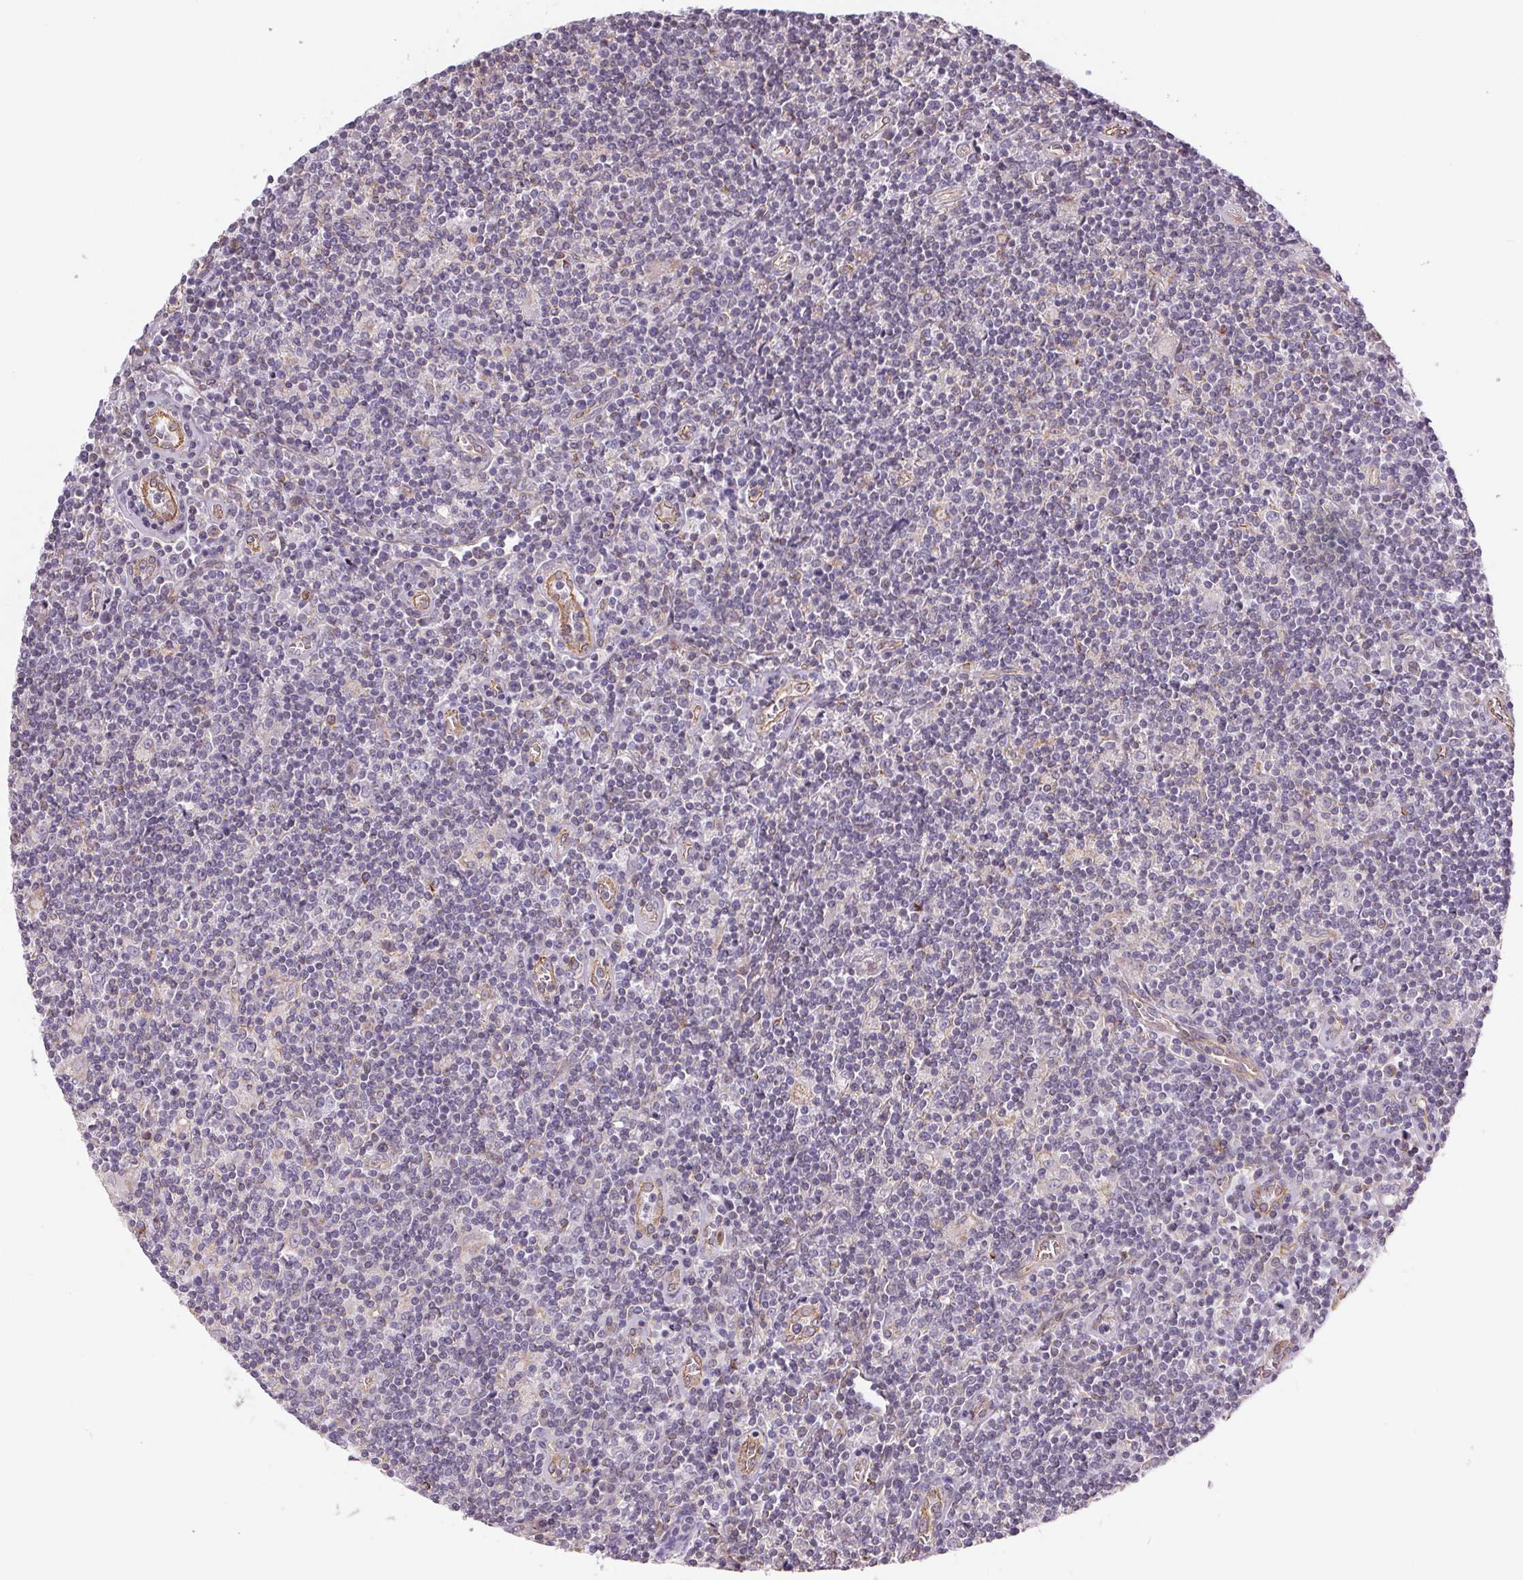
{"staining": {"intensity": "negative", "quantity": "none", "location": "none"}, "tissue": "lymphoma", "cell_type": "Tumor cells", "image_type": "cancer", "snomed": [{"axis": "morphology", "description": "Hodgkin's disease, NOS"}, {"axis": "topography", "description": "Lymph node"}], "caption": "Histopathology image shows no protein positivity in tumor cells of Hodgkin's disease tissue.", "gene": "PLA2G4F", "patient": {"sex": "male", "age": 40}}